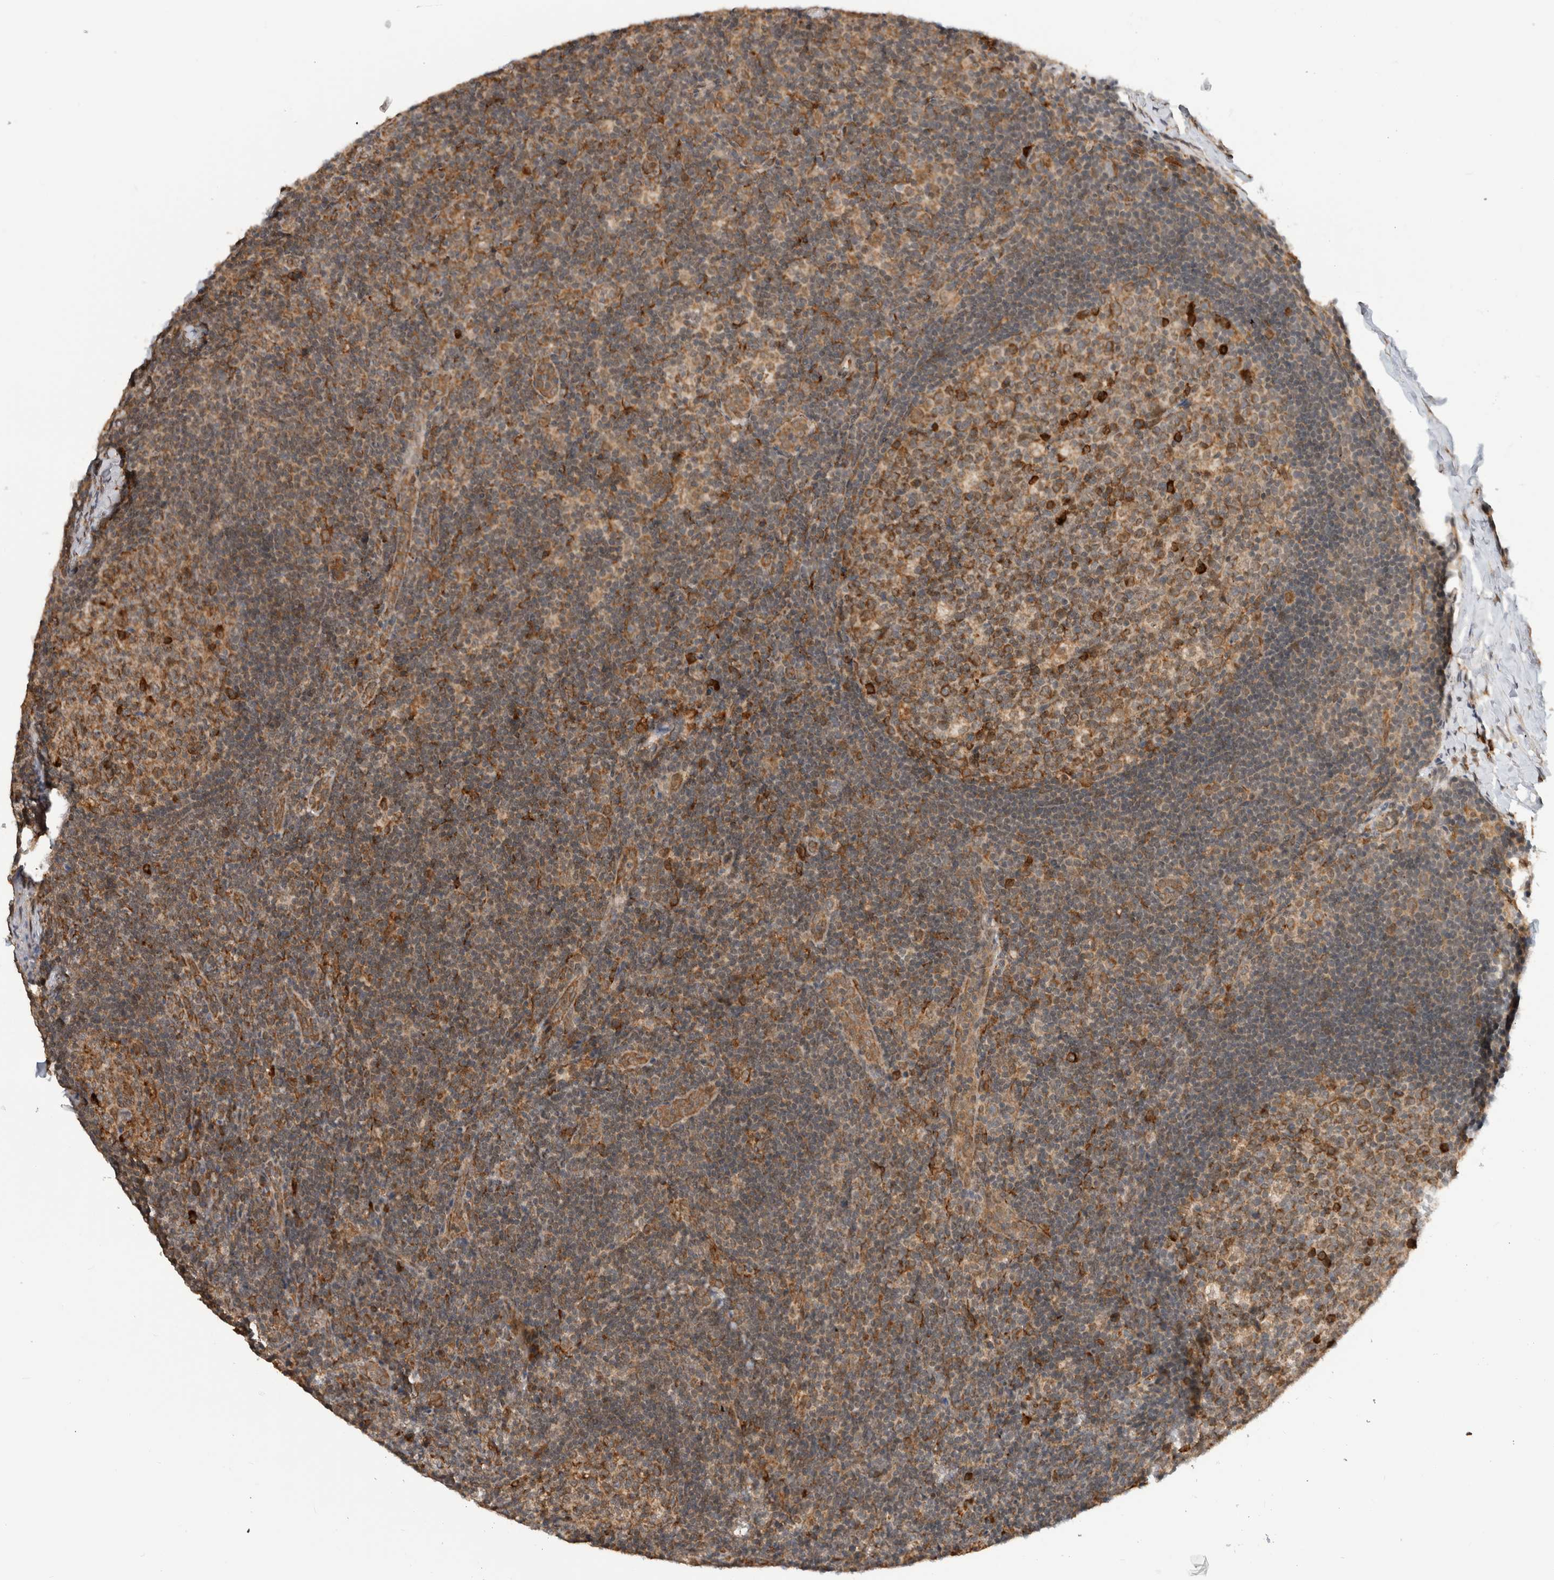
{"staining": {"intensity": "moderate", "quantity": "25%-75%", "location": "cytoplasmic/membranous"}, "tissue": "lymph node", "cell_type": "Germinal center cells", "image_type": "normal", "snomed": [{"axis": "morphology", "description": "Normal tissue, NOS"}, {"axis": "topography", "description": "Lymph node"}], "caption": "Lymph node stained for a protein (brown) shows moderate cytoplasmic/membranous positive expression in about 25%-75% of germinal center cells.", "gene": "MS4A7", "patient": {"sex": "female", "age": 22}}